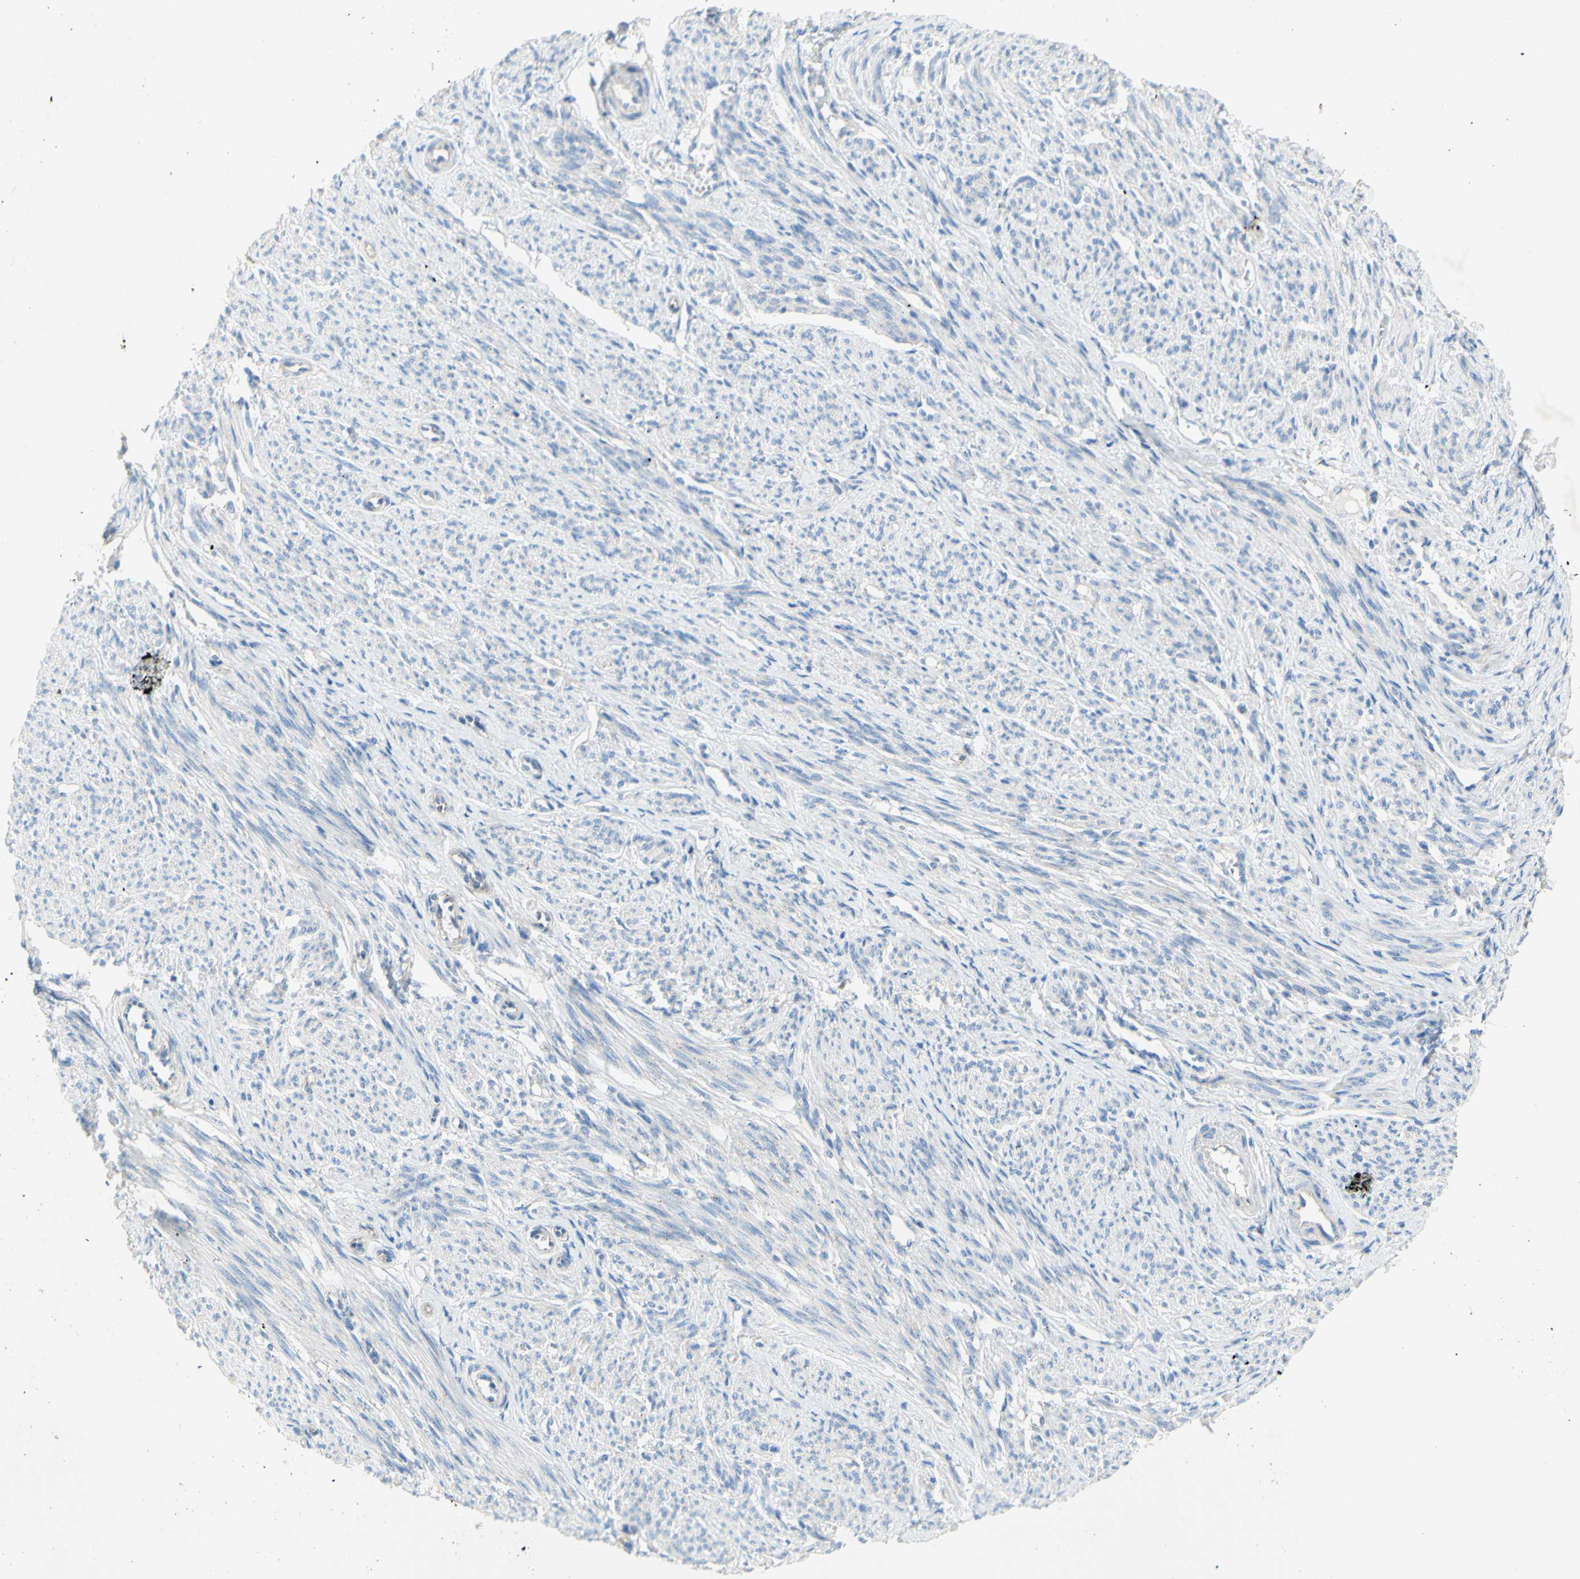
{"staining": {"intensity": "negative", "quantity": "none", "location": "none"}, "tissue": "smooth muscle", "cell_type": "Smooth muscle cells", "image_type": "normal", "snomed": [{"axis": "morphology", "description": "Normal tissue, NOS"}, {"axis": "topography", "description": "Smooth muscle"}], "caption": "DAB (3,3'-diaminobenzidine) immunohistochemical staining of normal smooth muscle shows no significant staining in smooth muscle cells. Brightfield microscopy of immunohistochemistry stained with DAB (brown) and hematoxylin (blue), captured at high magnification.", "gene": "TMIGD2", "patient": {"sex": "female", "age": 65}}